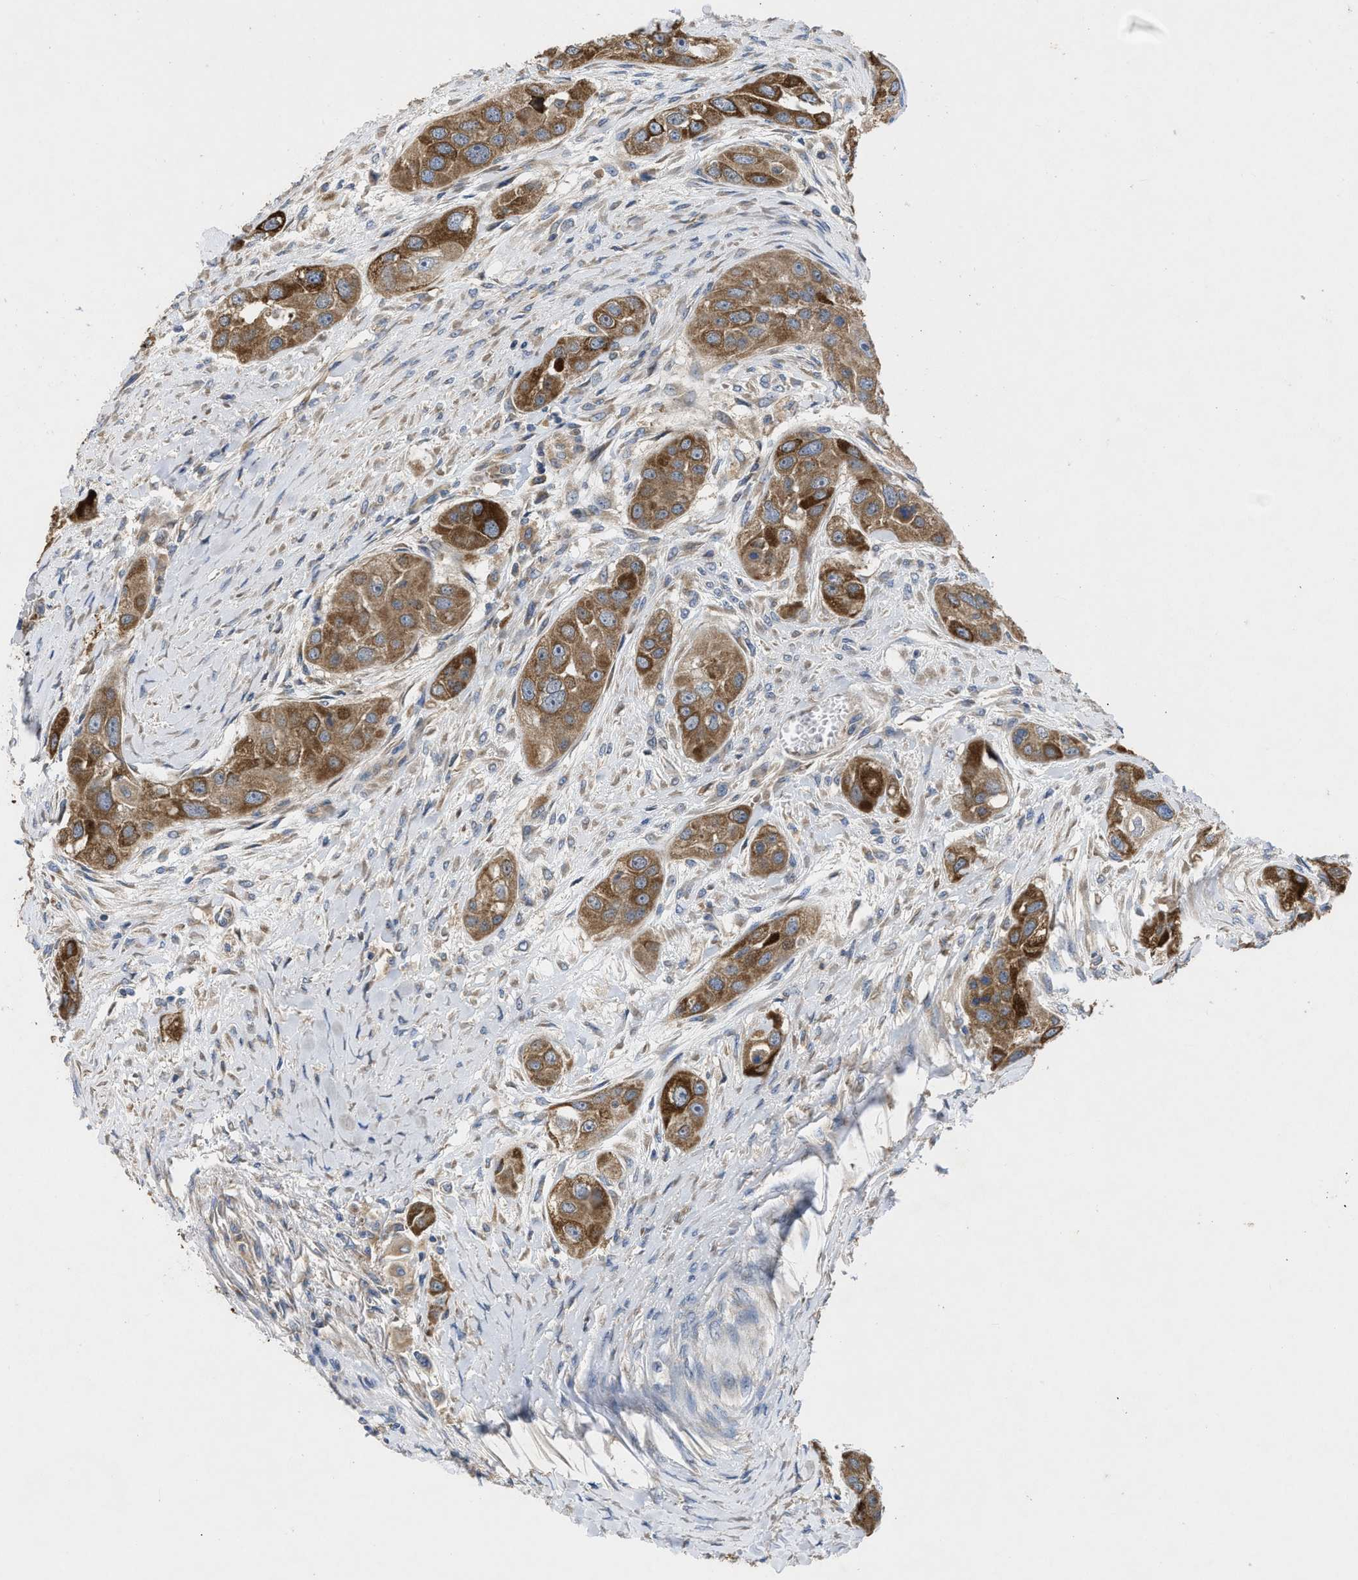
{"staining": {"intensity": "strong", "quantity": ">75%", "location": "cytoplasmic/membranous"}, "tissue": "head and neck cancer", "cell_type": "Tumor cells", "image_type": "cancer", "snomed": [{"axis": "morphology", "description": "Normal tissue, NOS"}, {"axis": "morphology", "description": "Squamous cell carcinoma, NOS"}, {"axis": "topography", "description": "Skeletal muscle"}, {"axis": "topography", "description": "Head-Neck"}], "caption": "An image of human head and neck cancer stained for a protein exhibits strong cytoplasmic/membranous brown staining in tumor cells. (DAB IHC with brightfield microscopy, high magnification).", "gene": "TMEM131", "patient": {"sex": "male", "age": 51}}